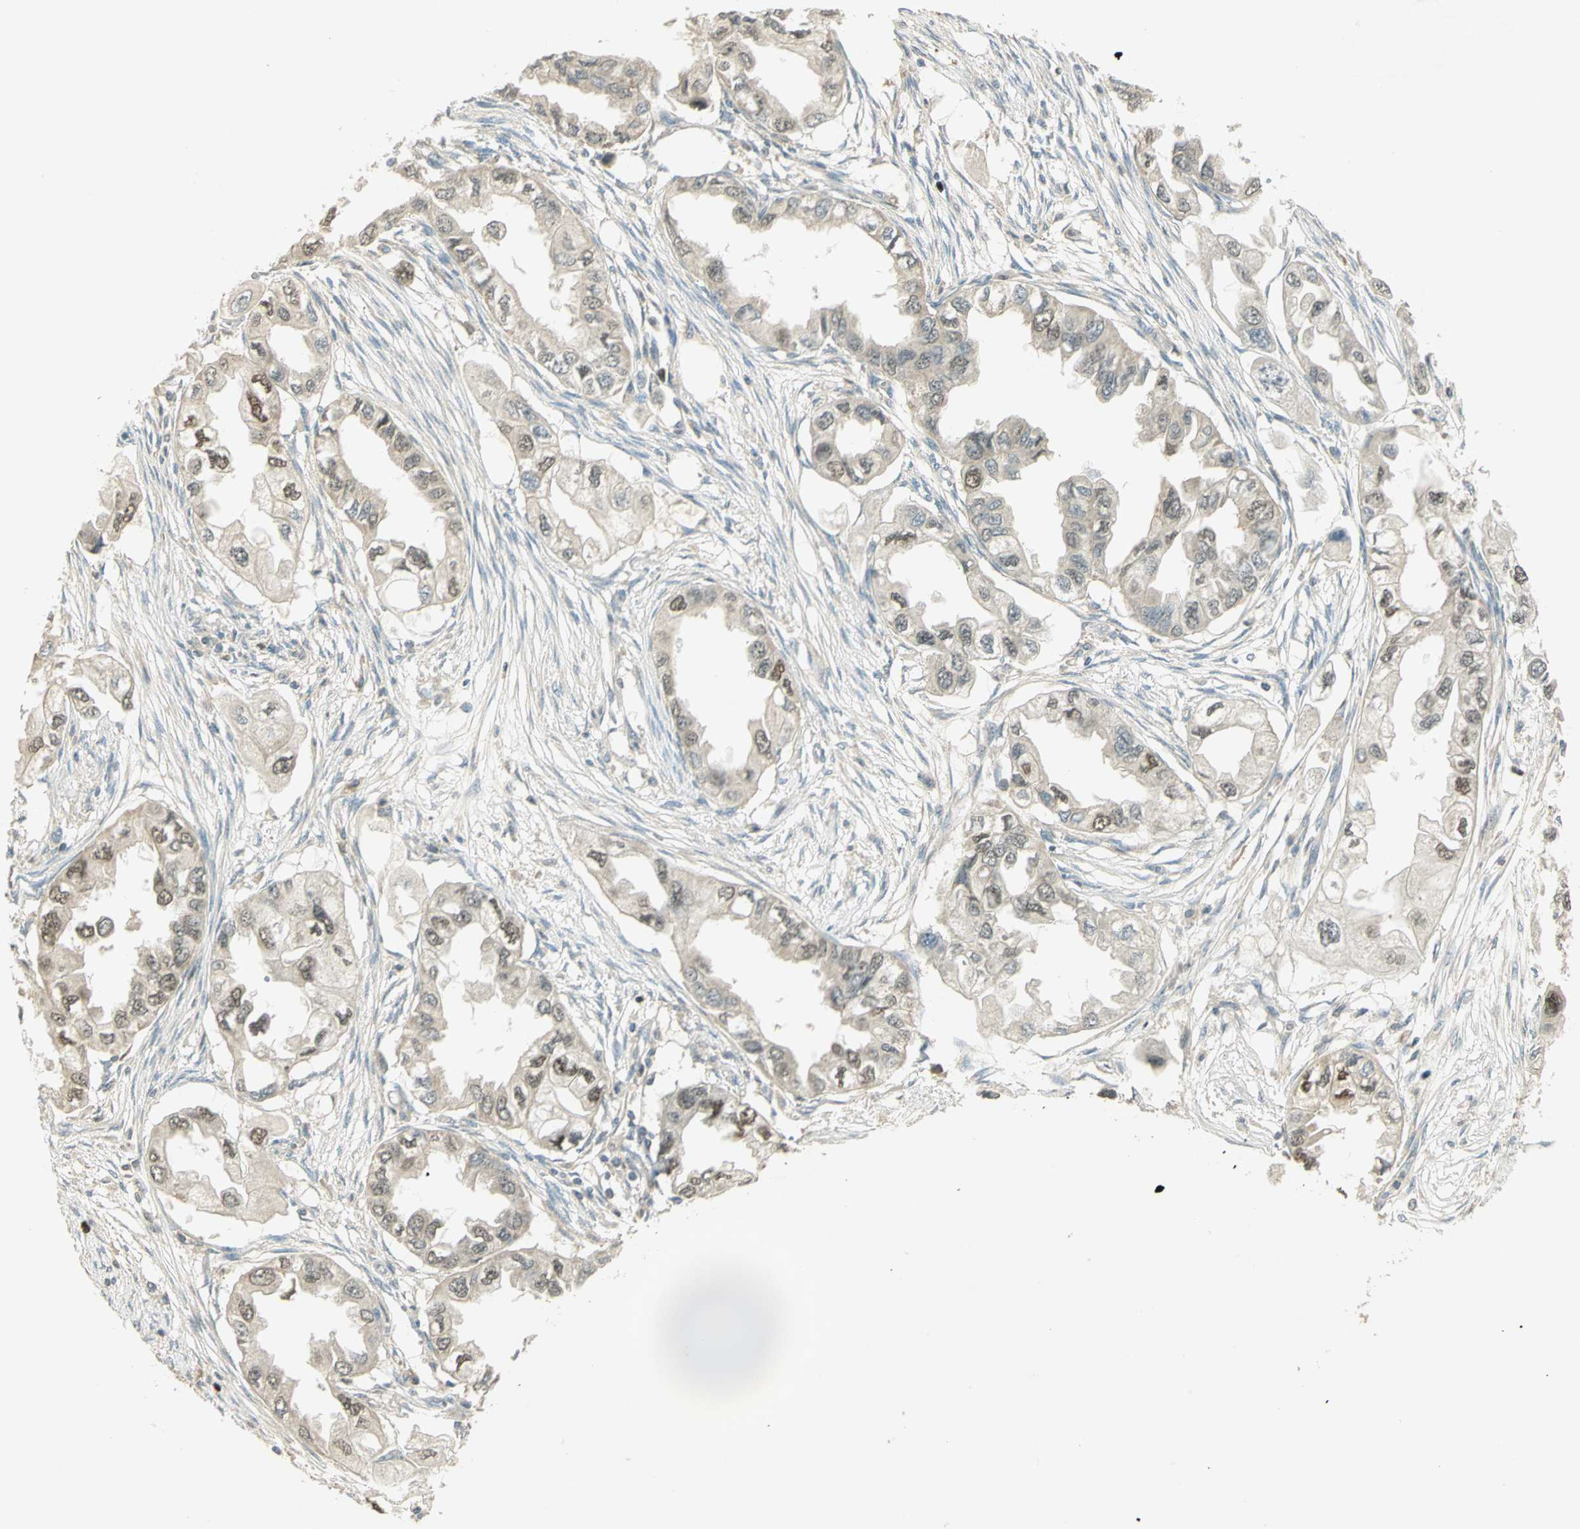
{"staining": {"intensity": "moderate", "quantity": "25%-75%", "location": "nuclear"}, "tissue": "endometrial cancer", "cell_type": "Tumor cells", "image_type": "cancer", "snomed": [{"axis": "morphology", "description": "Adenocarcinoma, NOS"}, {"axis": "topography", "description": "Endometrium"}], "caption": "This histopathology image shows endometrial cancer stained with IHC to label a protein in brown. The nuclear of tumor cells show moderate positivity for the protein. Nuclei are counter-stained blue.", "gene": "BIRC2", "patient": {"sex": "female", "age": 67}}